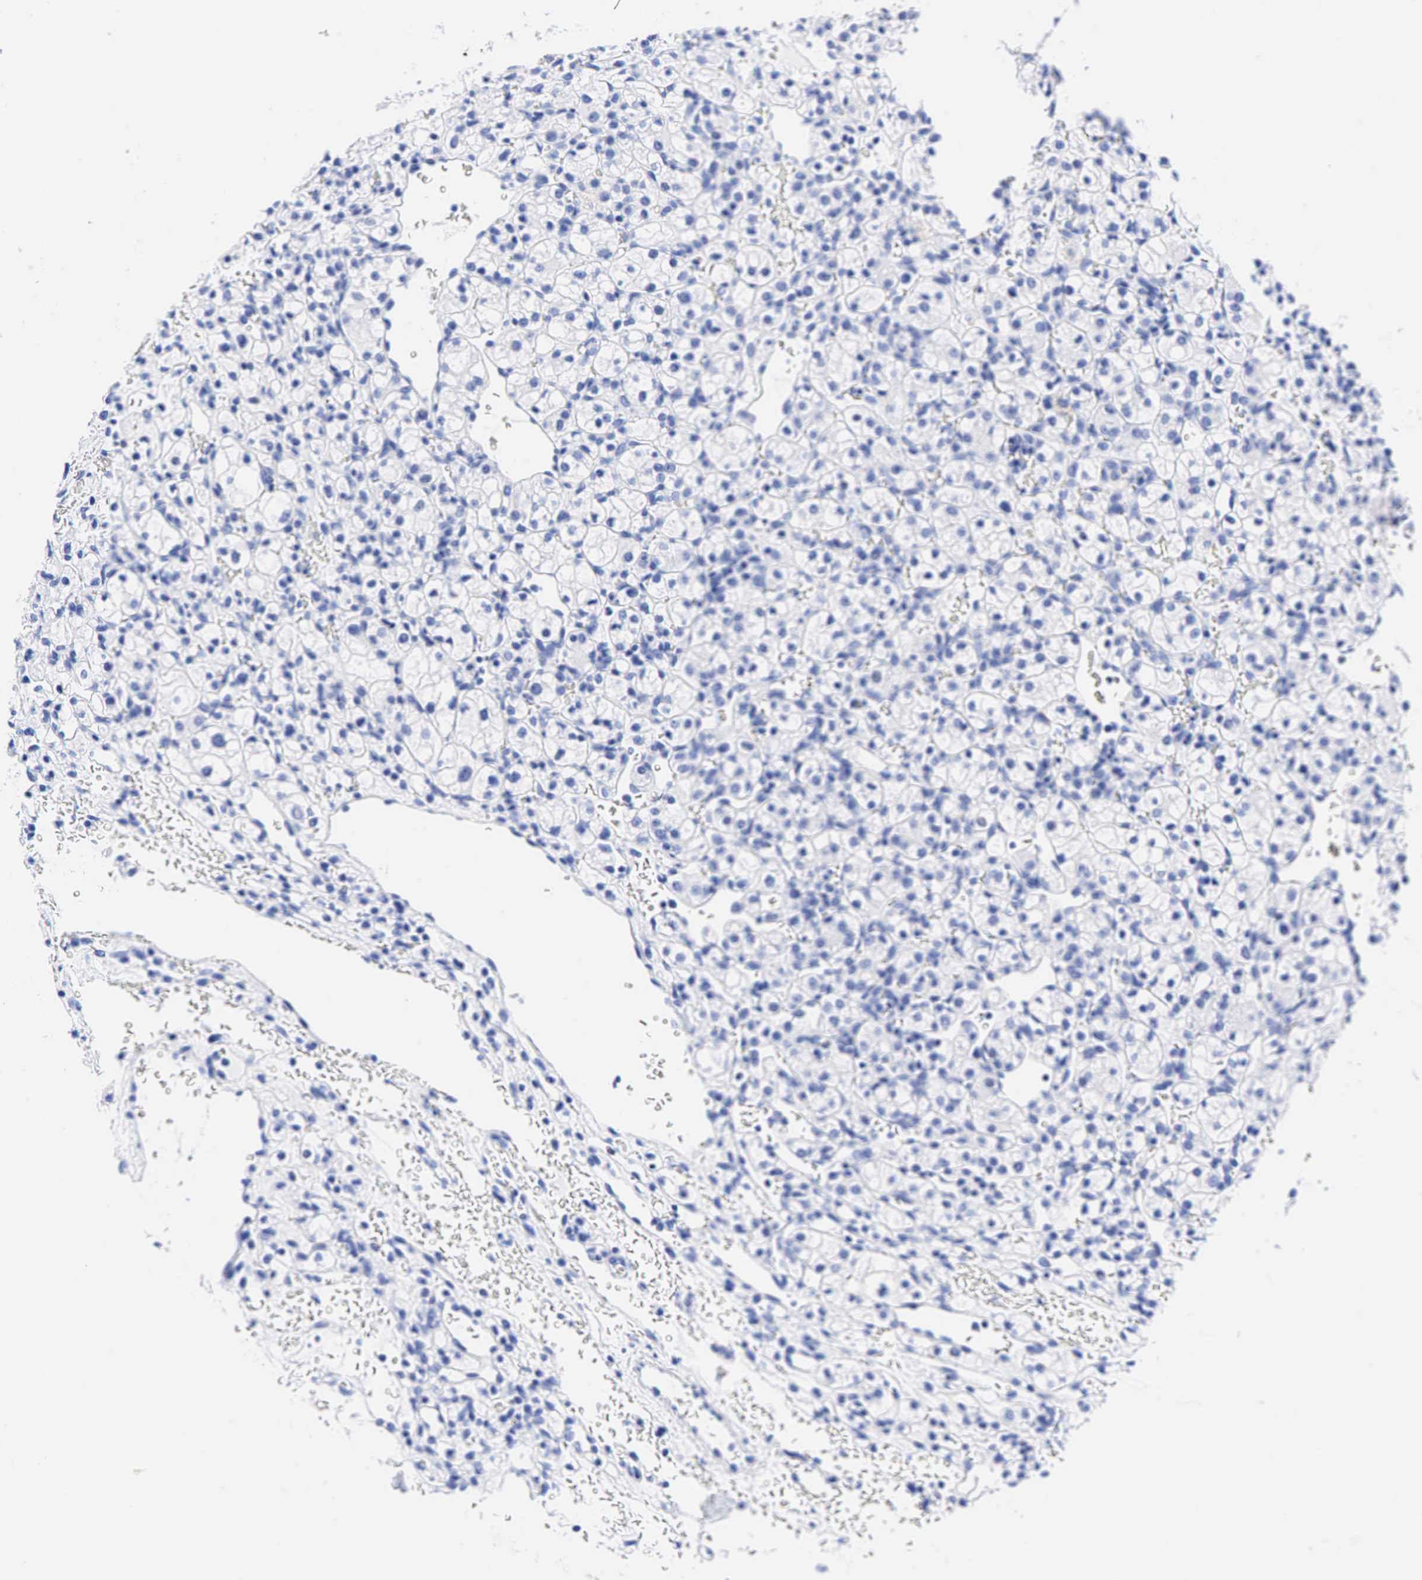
{"staining": {"intensity": "negative", "quantity": "none", "location": "none"}, "tissue": "renal cancer", "cell_type": "Tumor cells", "image_type": "cancer", "snomed": [{"axis": "morphology", "description": "Adenocarcinoma, NOS"}, {"axis": "topography", "description": "Kidney"}], "caption": "Immunohistochemistry histopathology image of human renal cancer stained for a protein (brown), which displays no positivity in tumor cells.", "gene": "CEACAM5", "patient": {"sex": "female", "age": 62}}